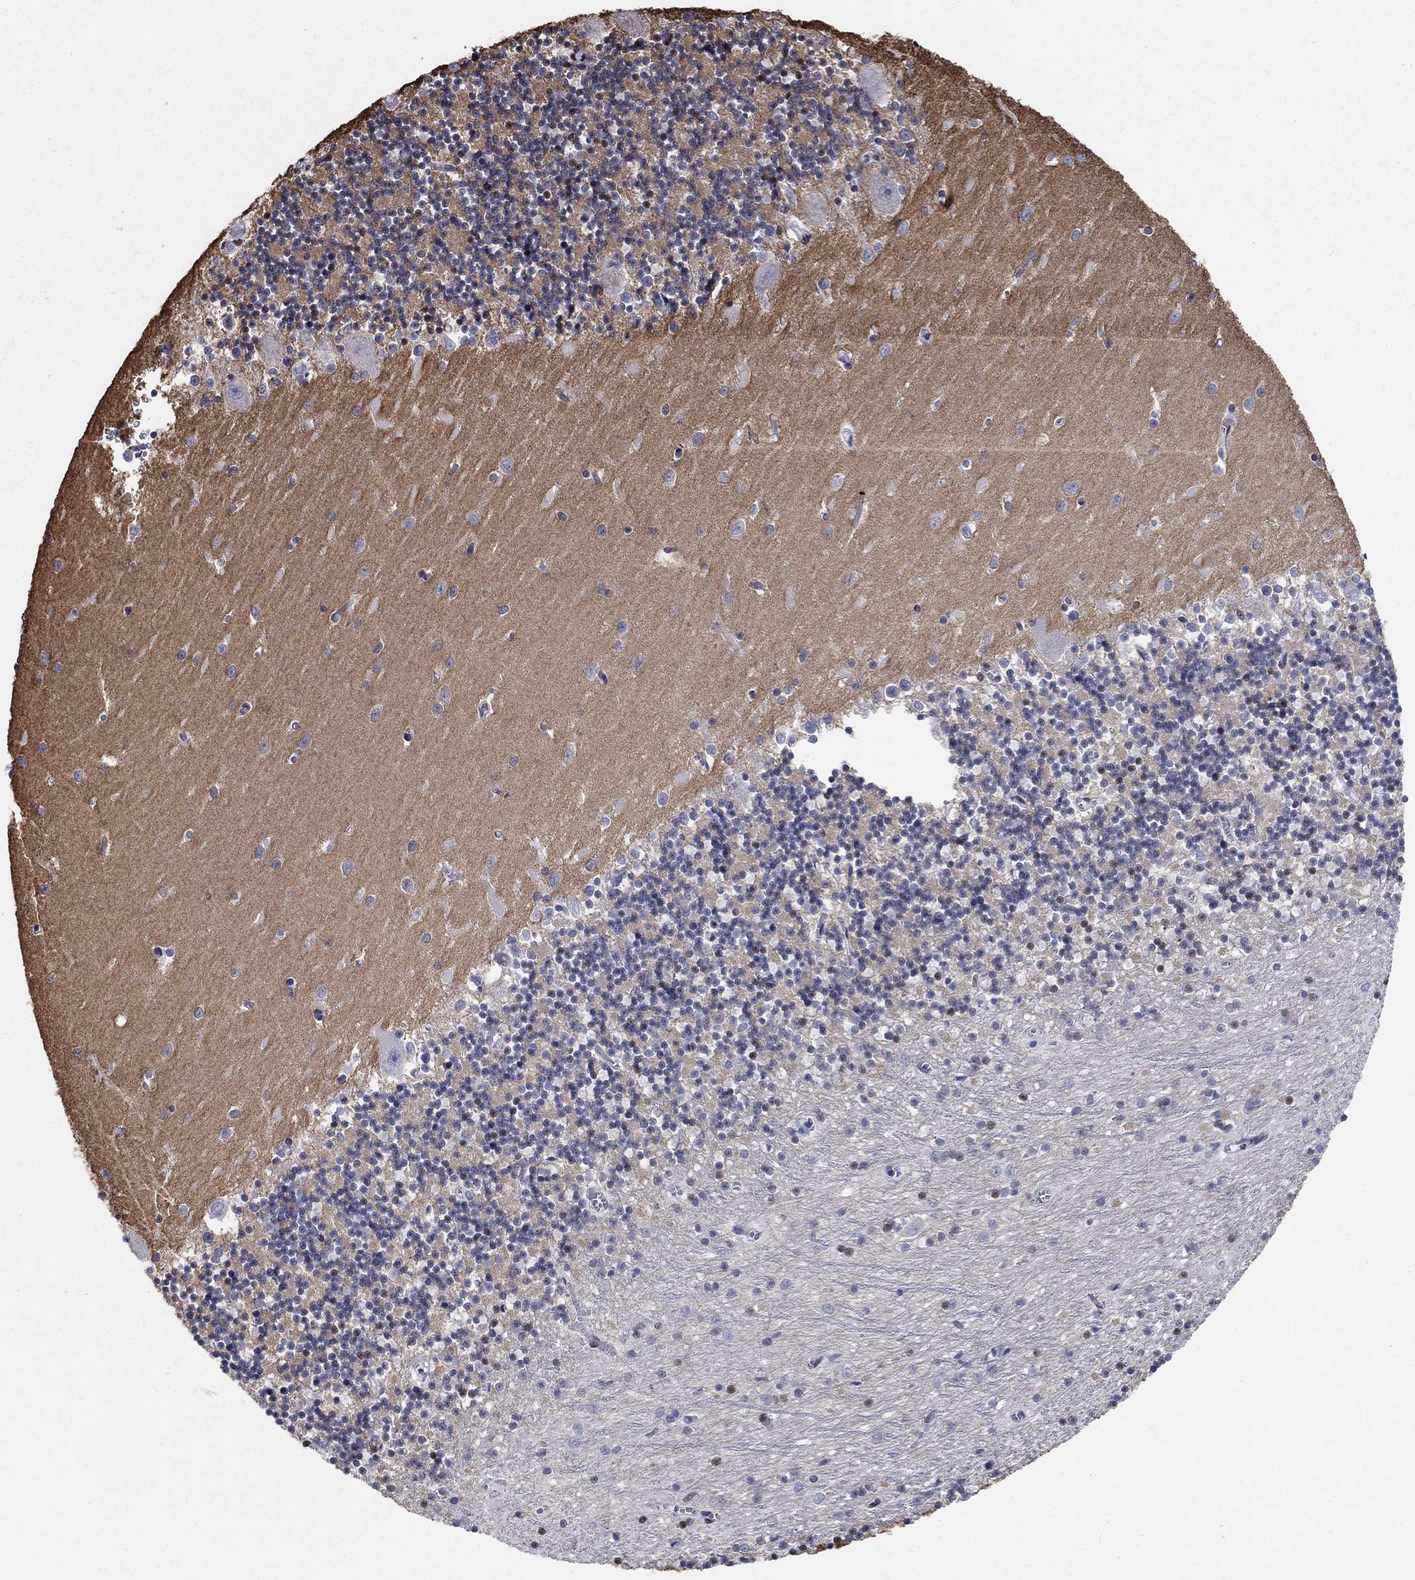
{"staining": {"intensity": "negative", "quantity": "none", "location": "none"}, "tissue": "cerebellum", "cell_type": "Cells in granular layer", "image_type": "normal", "snomed": [{"axis": "morphology", "description": "Normal tissue, NOS"}, {"axis": "topography", "description": "Cerebellum"}], "caption": "Immunohistochemistry image of benign human cerebellum stained for a protein (brown), which exhibits no positivity in cells in granular layer. (Stains: DAB immunohistochemistry with hematoxylin counter stain, Microscopy: brightfield microscopy at high magnification).", "gene": "FBXO16", "patient": {"sex": "female", "age": 64}}